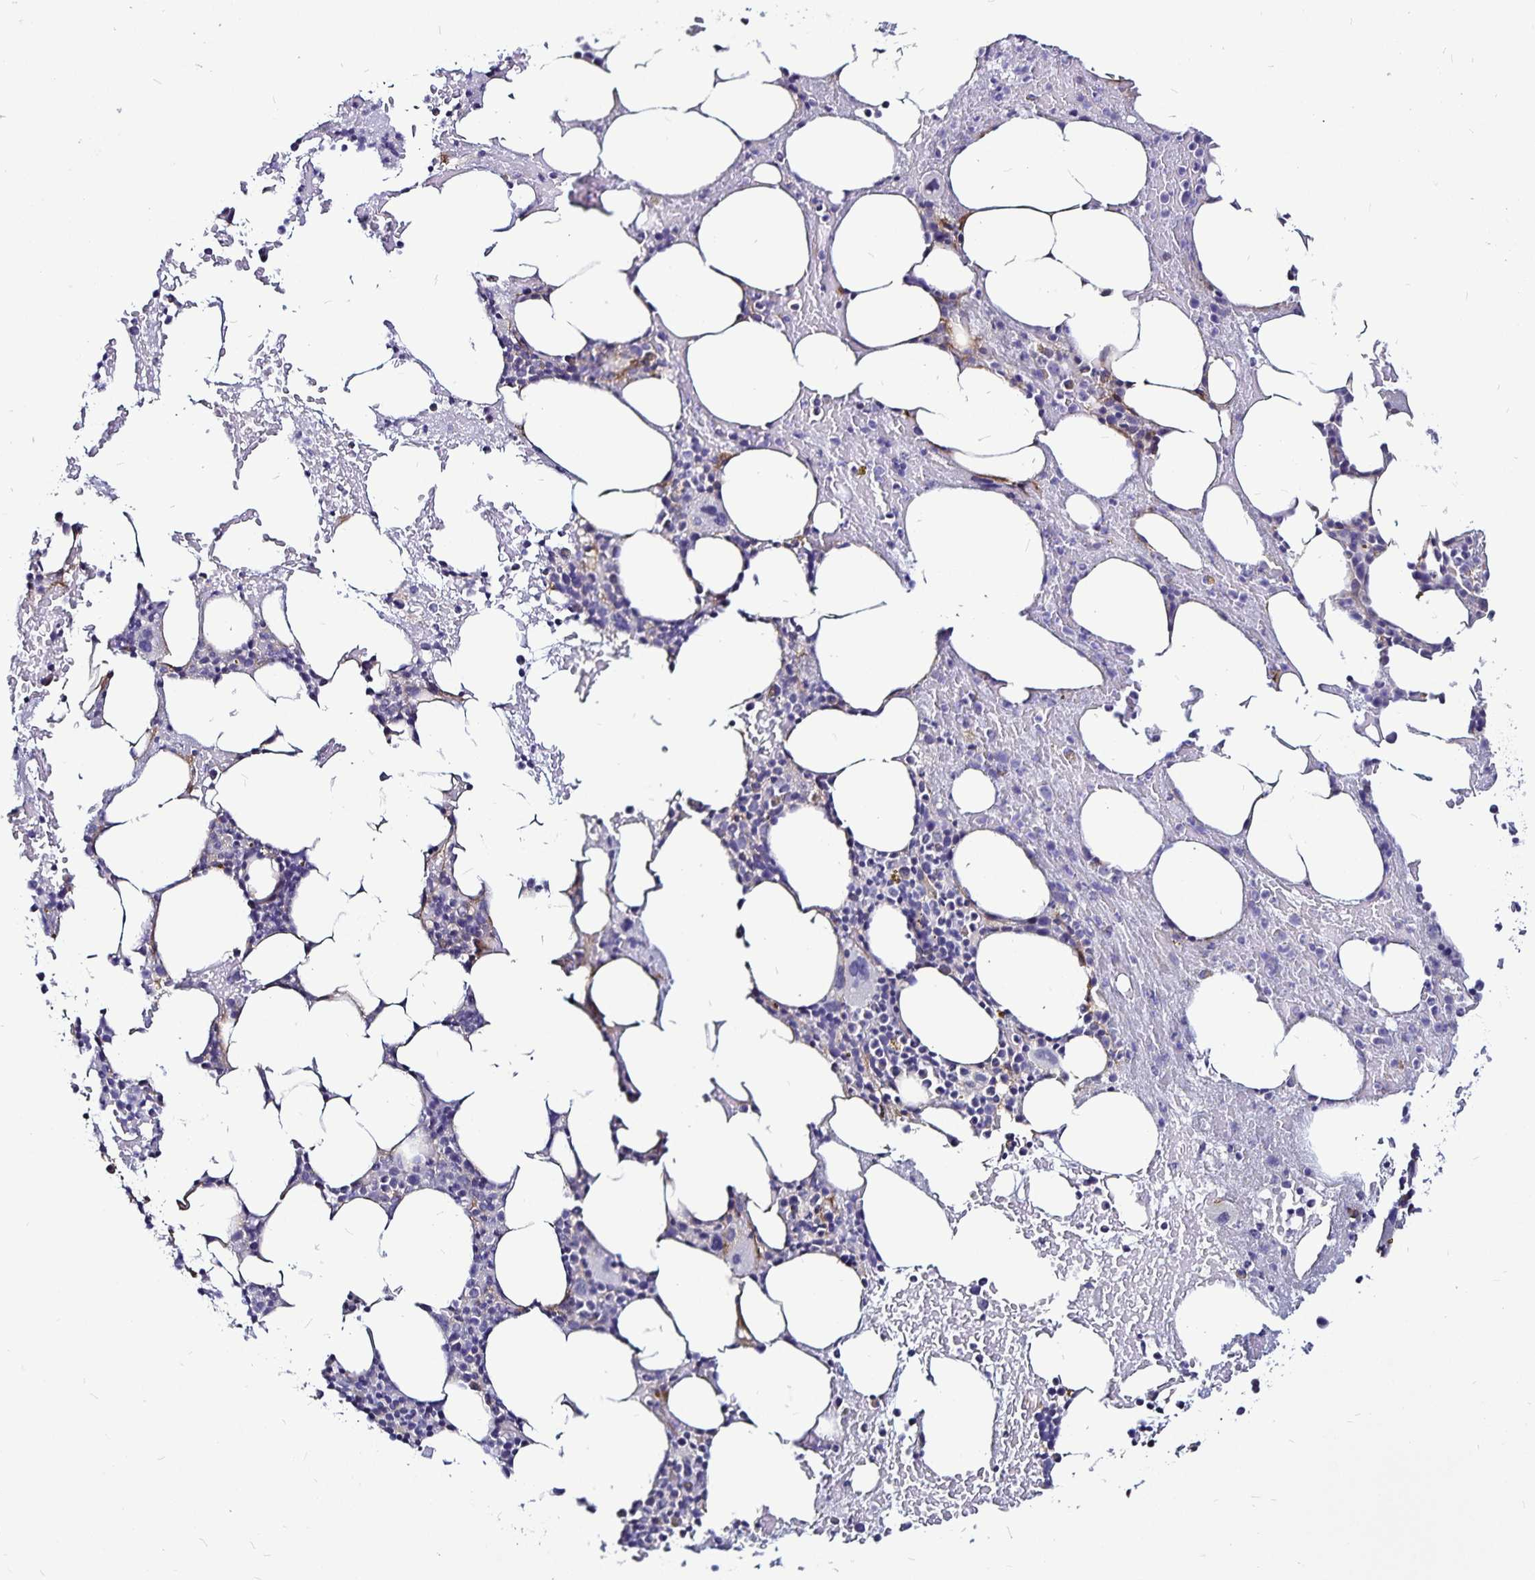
{"staining": {"intensity": "negative", "quantity": "none", "location": "none"}, "tissue": "bone marrow", "cell_type": "Hematopoietic cells", "image_type": "normal", "snomed": [{"axis": "morphology", "description": "Normal tissue, NOS"}, {"axis": "topography", "description": "Bone marrow"}], "caption": "Protein analysis of unremarkable bone marrow displays no significant expression in hematopoietic cells.", "gene": "GNG12", "patient": {"sex": "female", "age": 62}}